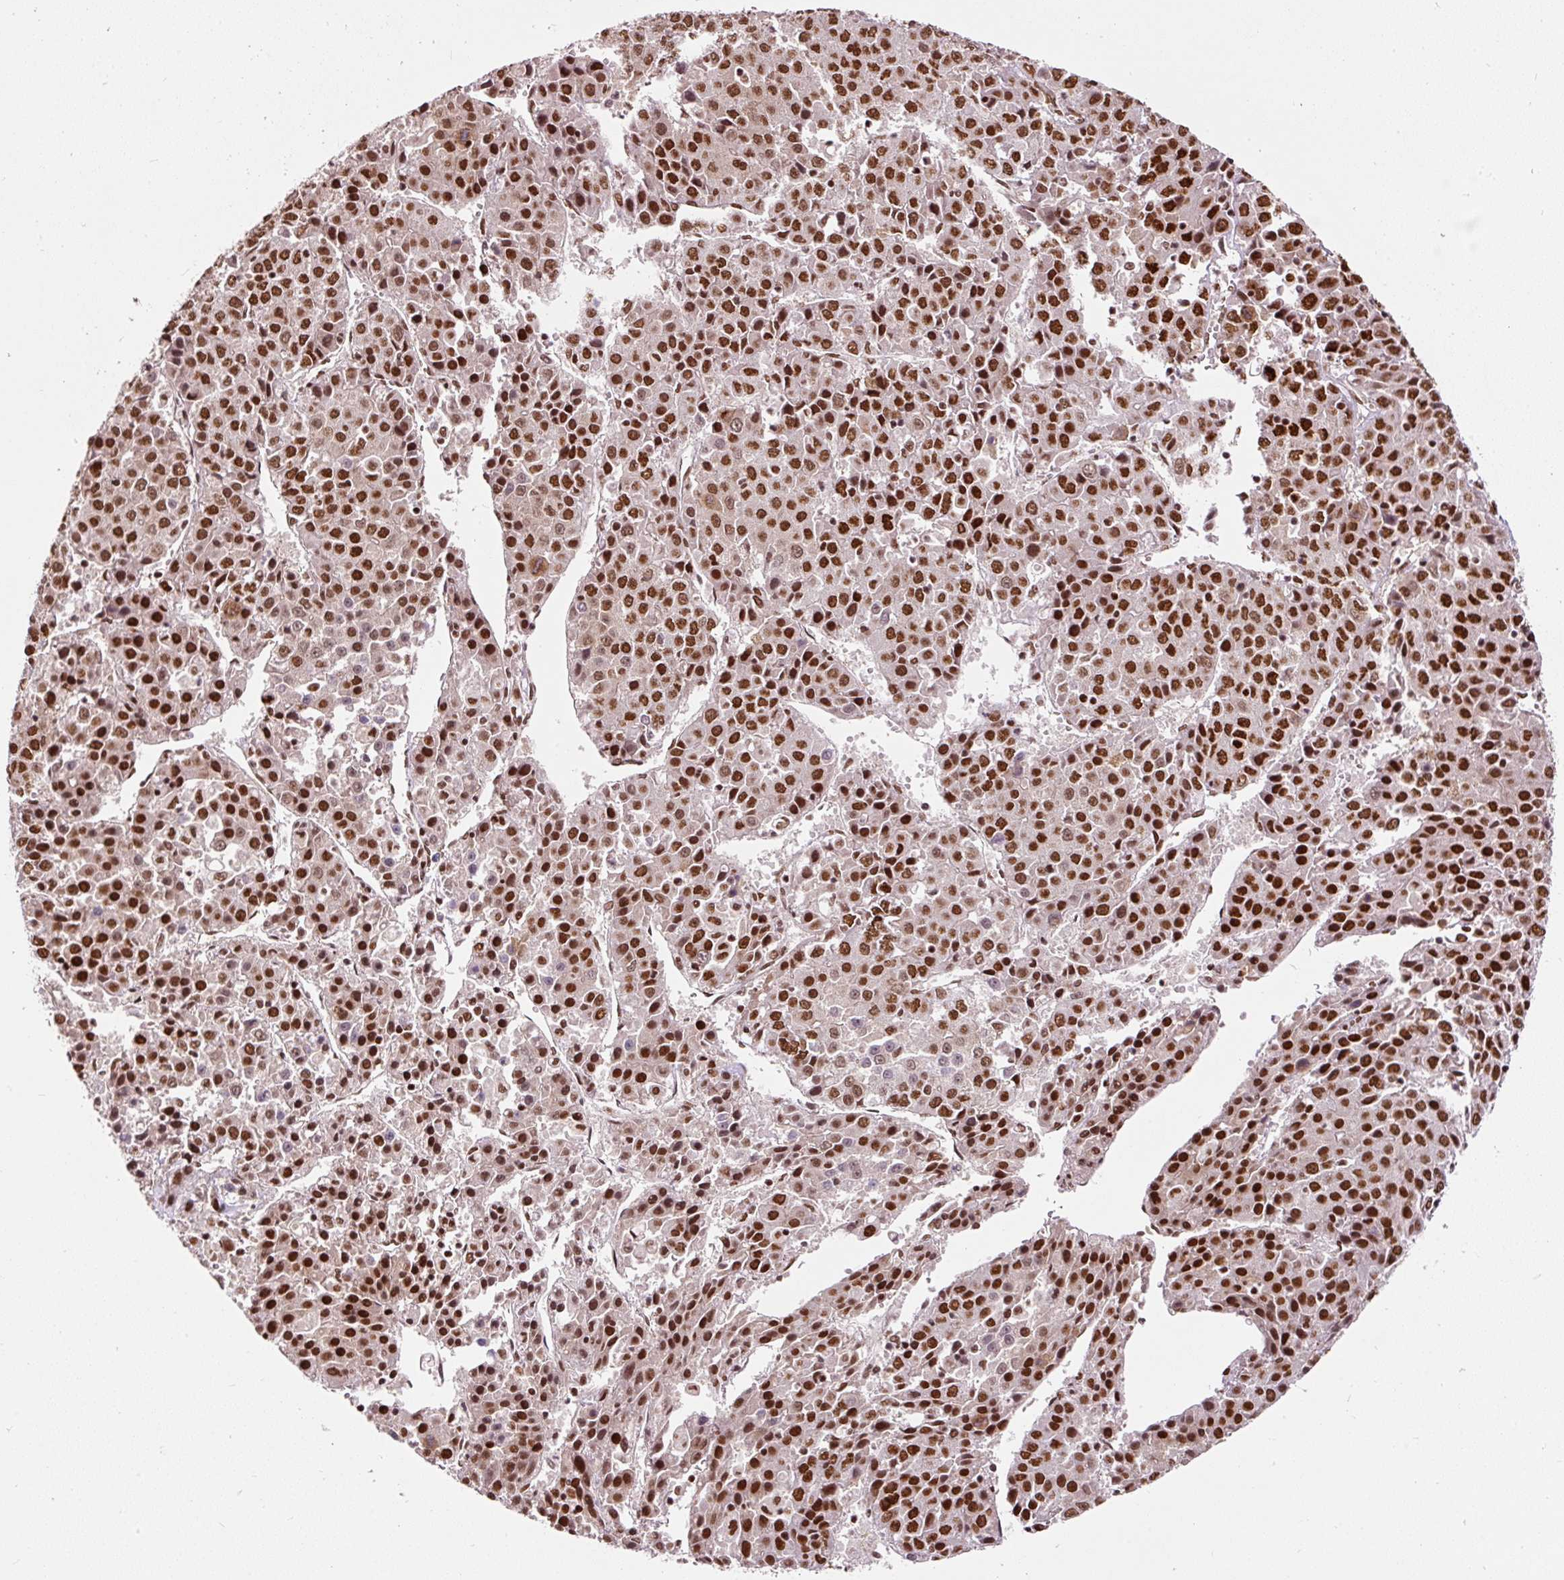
{"staining": {"intensity": "strong", "quantity": ">75%", "location": "nuclear"}, "tissue": "liver cancer", "cell_type": "Tumor cells", "image_type": "cancer", "snomed": [{"axis": "morphology", "description": "Carcinoma, Hepatocellular, NOS"}, {"axis": "topography", "description": "Liver"}], "caption": "About >75% of tumor cells in liver cancer (hepatocellular carcinoma) reveal strong nuclear protein positivity as visualized by brown immunohistochemical staining.", "gene": "HNRNPC", "patient": {"sex": "female", "age": 53}}